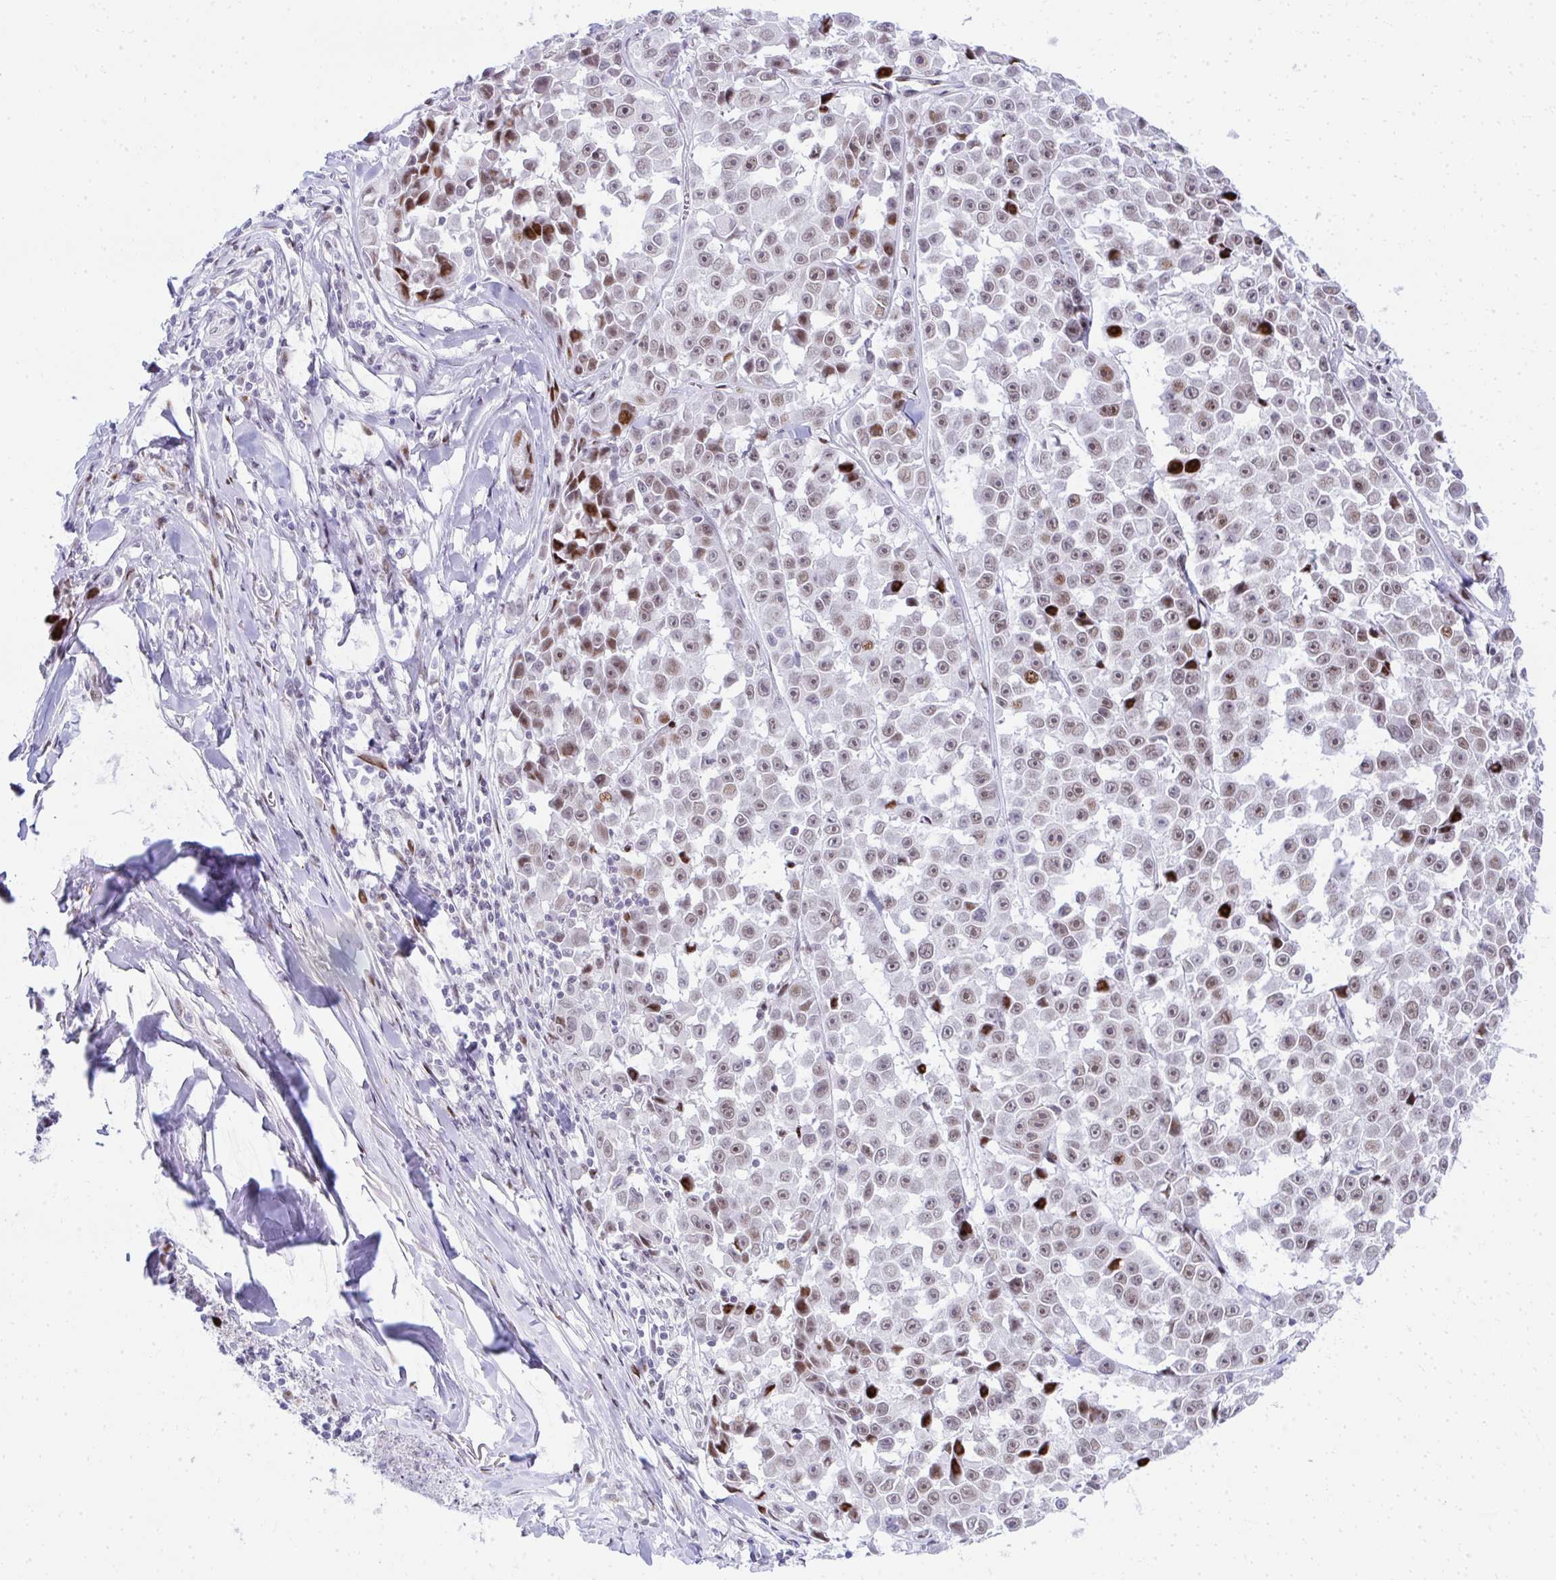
{"staining": {"intensity": "moderate", "quantity": ">75%", "location": "nuclear"}, "tissue": "melanoma", "cell_type": "Tumor cells", "image_type": "cancer", "snomed": [{"axis": "morphology", "description": "Malignant melanoma, NOS"}, {"axis": "topography", "description": "Skin"}], "caption": "The immunohistochemical stain labels moderate nuclear expression in tumor cells of melanoma tissue.", "gene": "GLDN", "patient": {"sex": "female", "age": 66}}